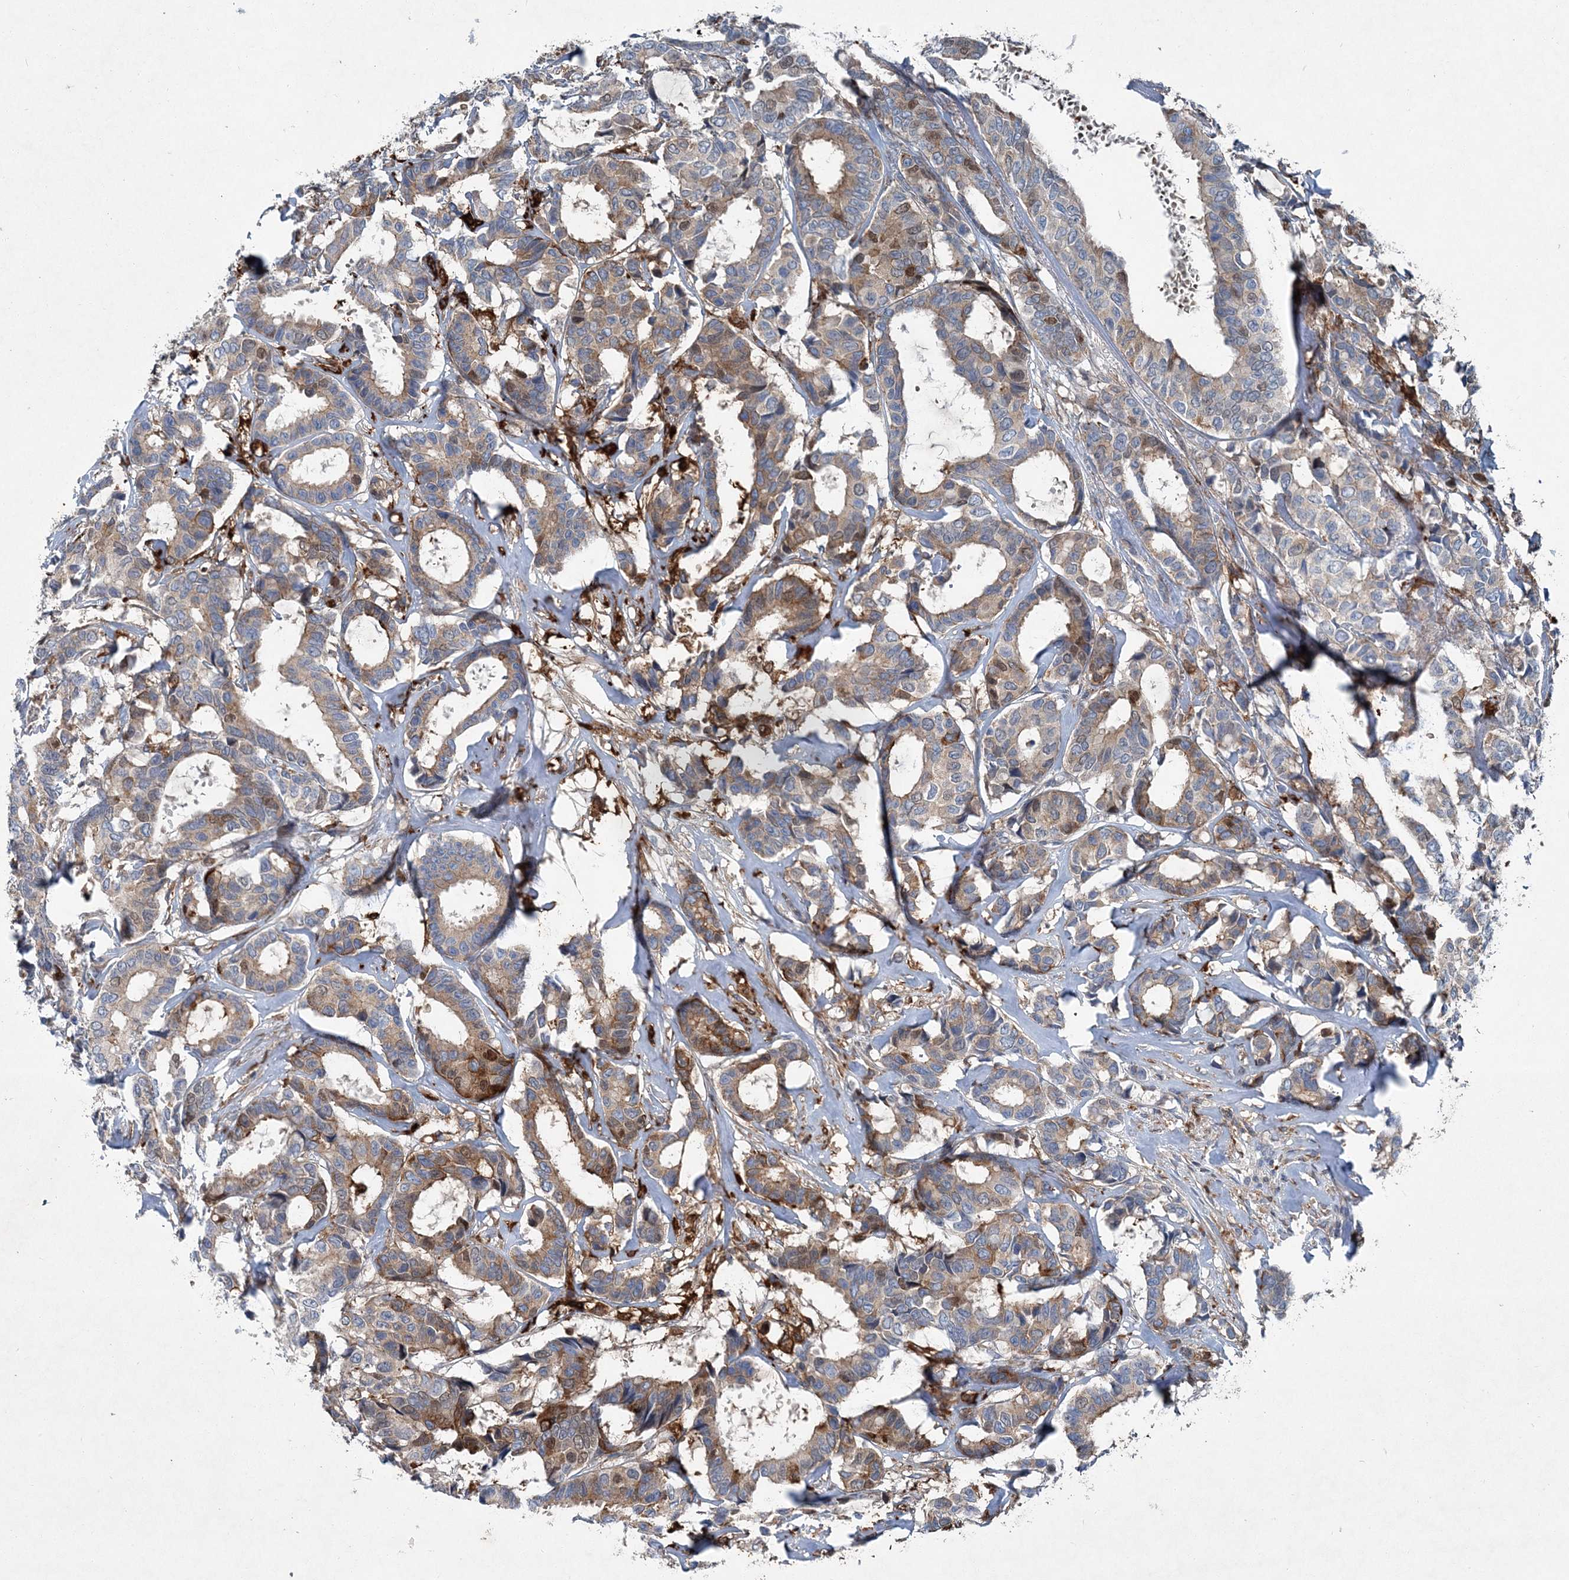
{"staining": {"intensity": "moderate", "quantity": "25%-75%", "location": "cytoplasmic/membranous"}, "tissue": "breast cancer", "cell_type": "Tumor cells", "image_type": "cancer", "snomed": [{"axis": "morphology", "description": "Duct carcinoma"}, {"axis": "topography", "description": "Breast"}], "caption": "Tumor cells exhibit medium levels of moderate cytoplasmic/membranous expression in about 25%-75% of cells in human invasive ductal carcinoma (breast). Using DAB (3,3'-diaminobenzidine) (brown) and hematoxylin (blue) stains, captured at high magnification using brightfield microscopy.", "gene": "SPOPL", "patient": {"sex": "female", "age": 87}}